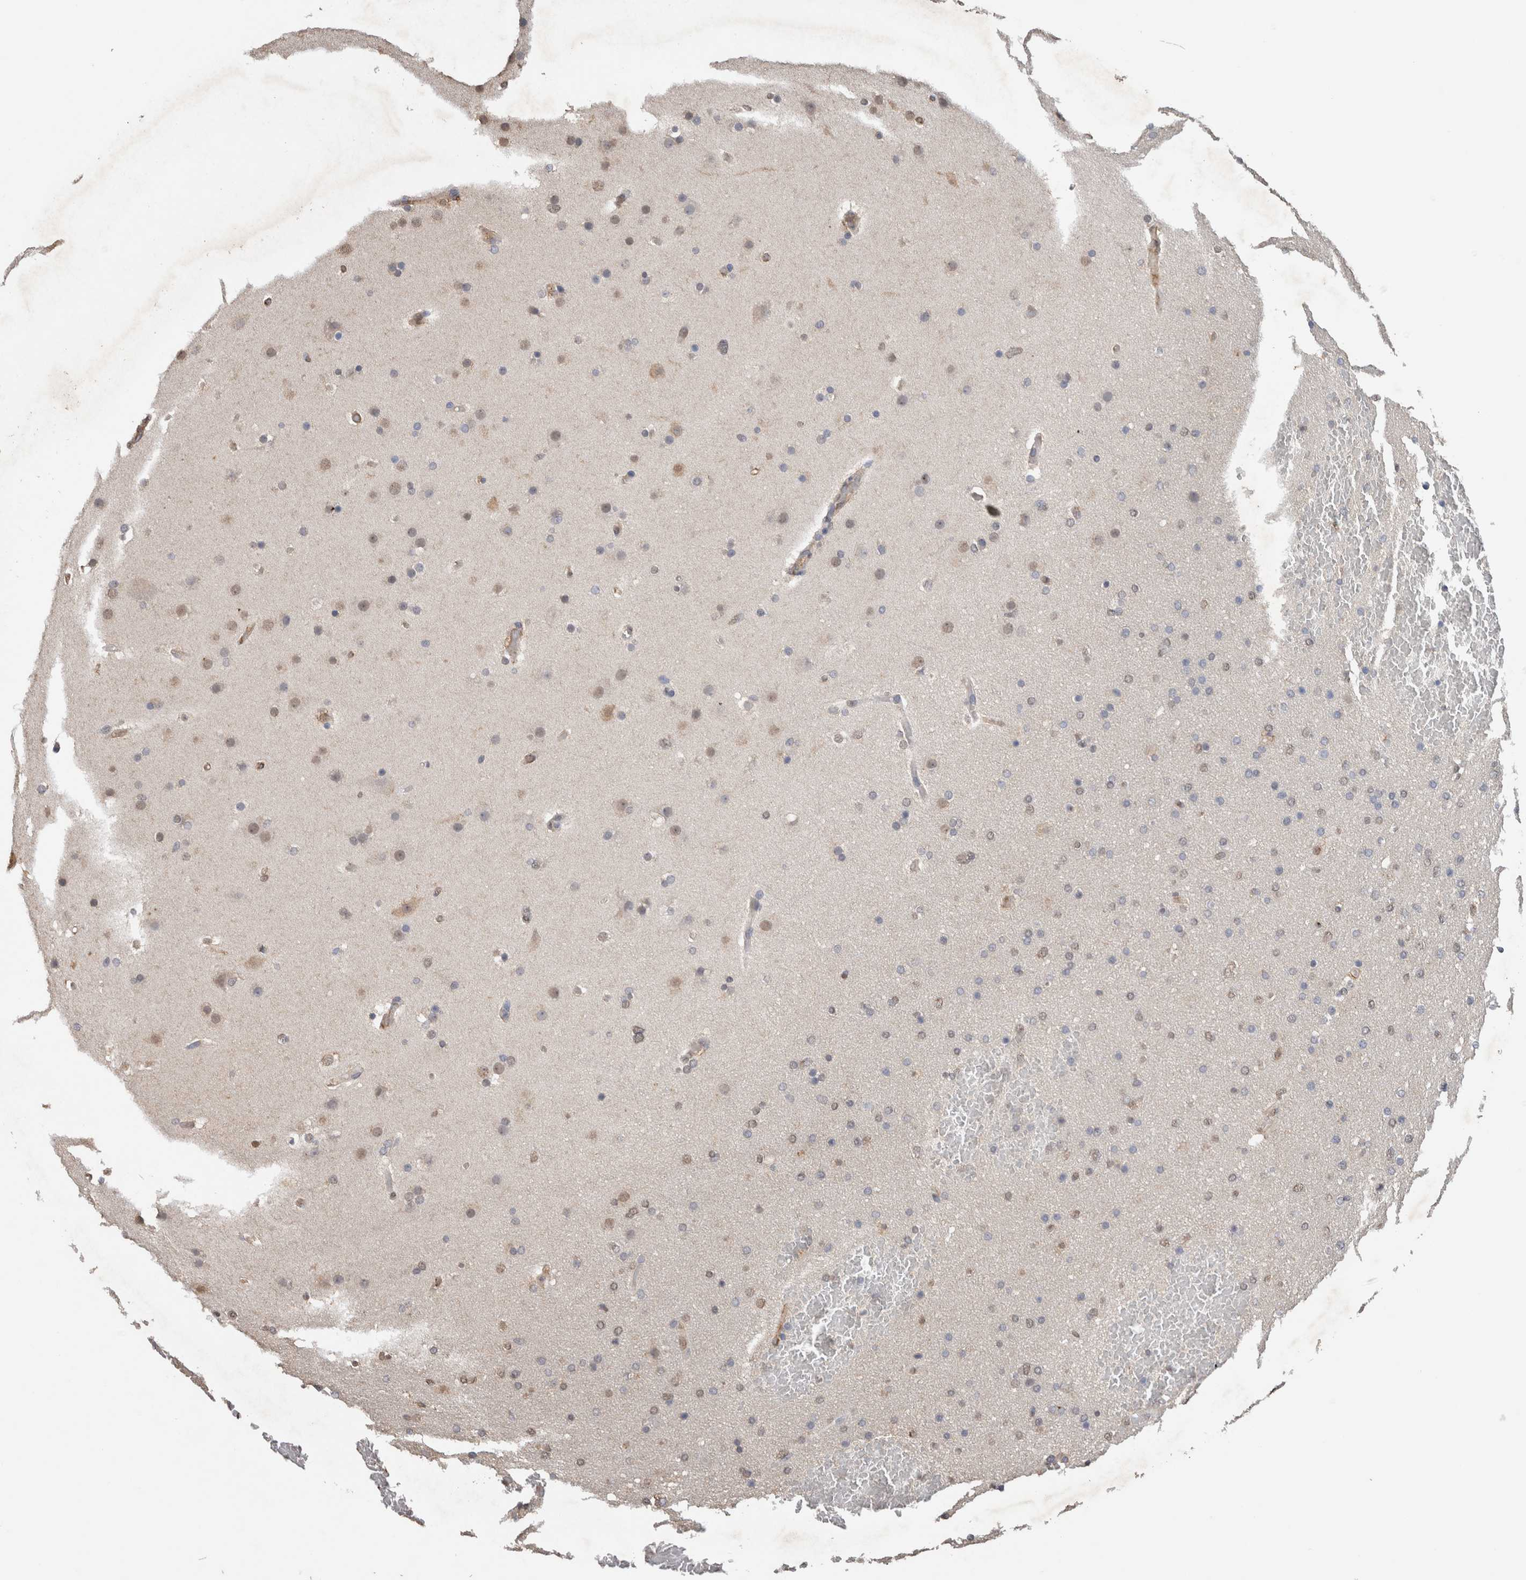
{"staining": {"intensity": "negative", "quantity": "none", "location": "none"}, "tissue": "glioma", "cell_type": "Tumor cells", "image_type": "cancer", "snomed": [{"axis": "morphology", "description": "Glioma, malignant, High grade"}, {"axis": "topography", "description": "Cerebral cortex"}], "caption": "Tumor cells show no significant positivity in high-grade glioma (malignant).", "gene": "S100A10", "patient": {"sex": "female", "age": 36}}